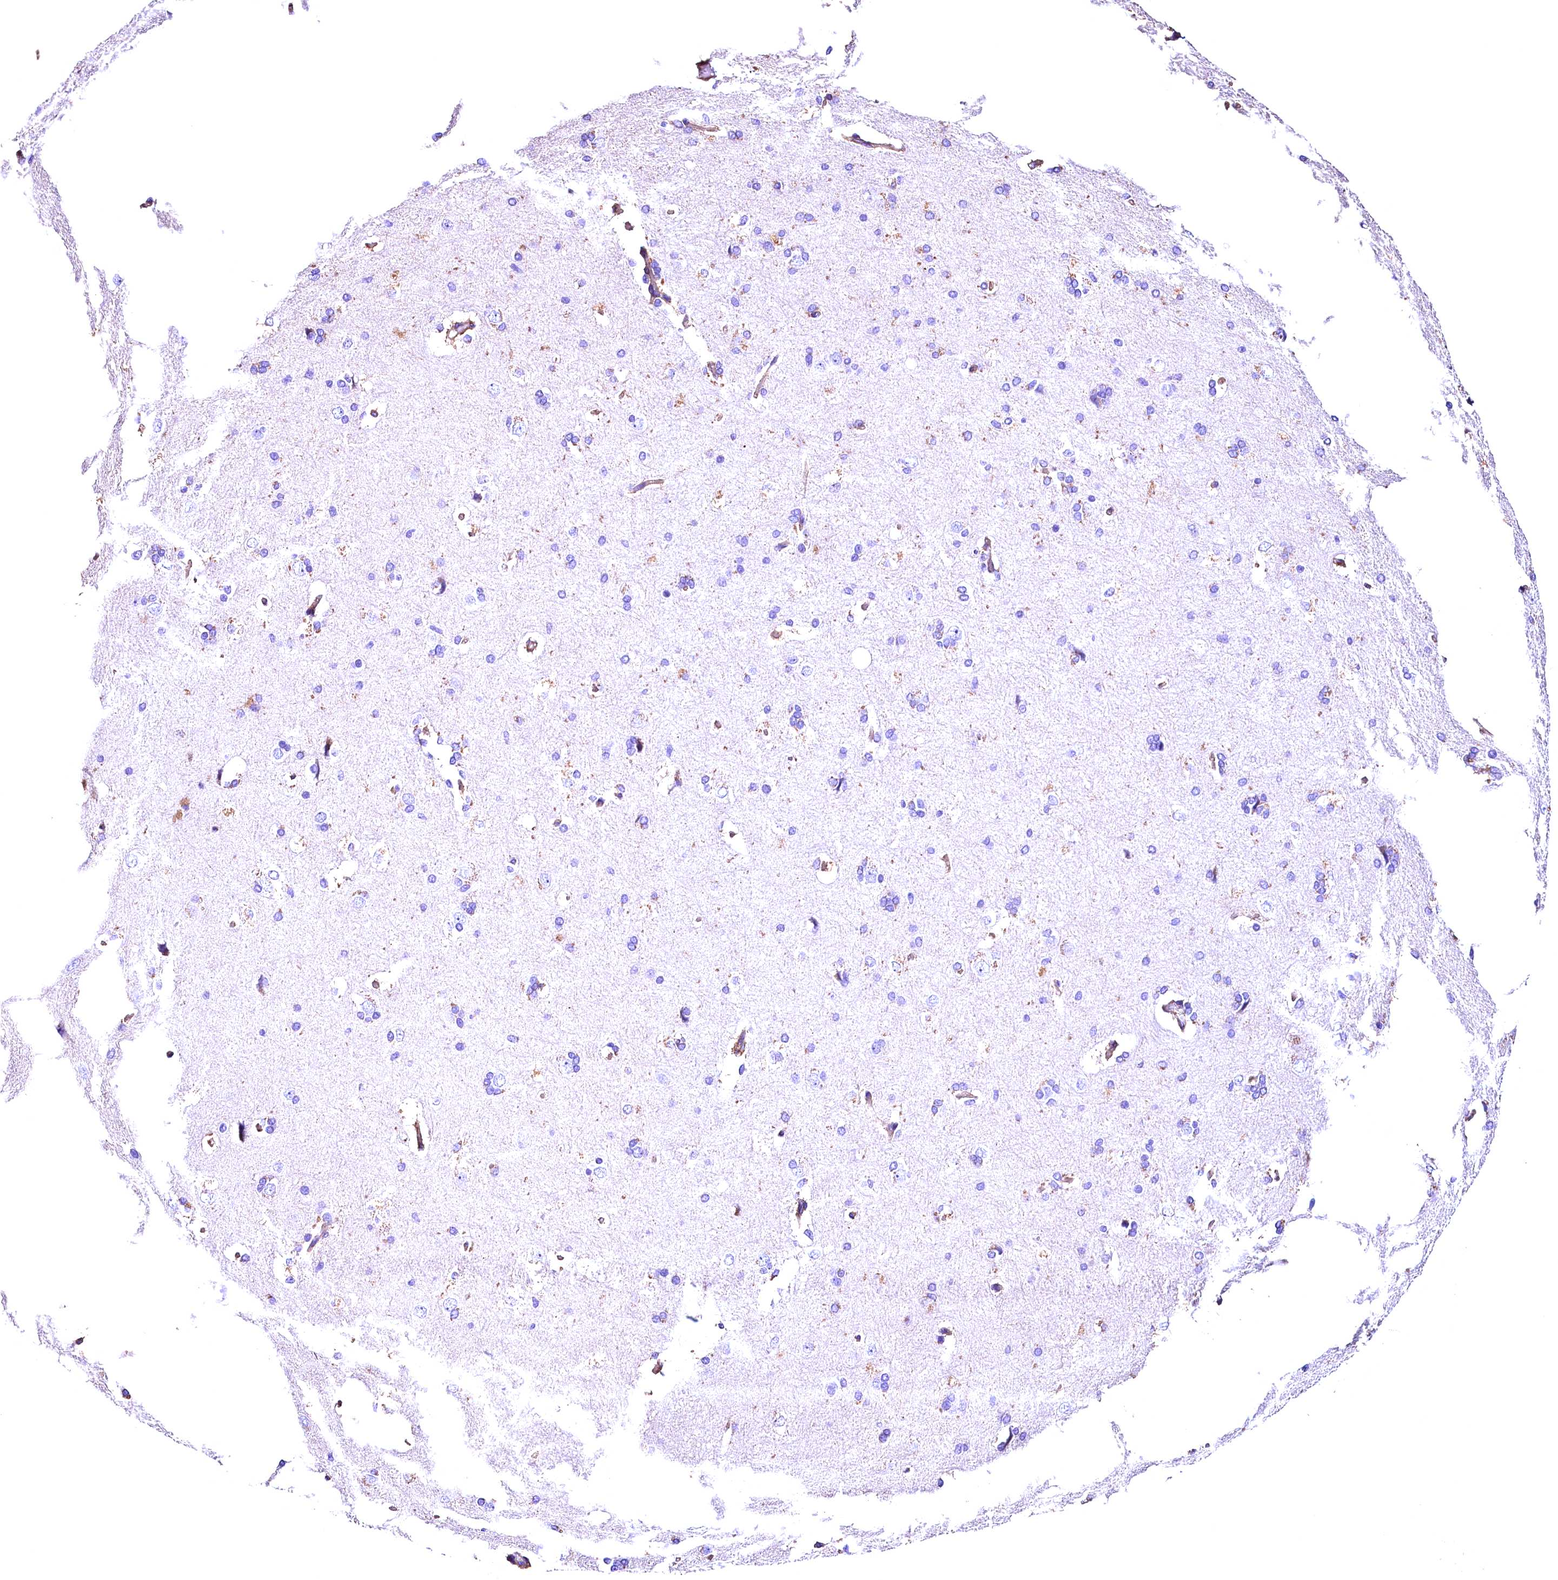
{"staining": {"intensity": "moderate", "quantity": ">75%", "location": "cytoplasmic/membranous"}, "tissue": "cerebral cortex", "cell_type": "Endothelial cells", "image_type": "normal", "snomed": [{"axis": "morphology", "description": "Normal tissue, NOS"}, {"axis": "topography", "description": "Cerebral cortex"}], "caption": "Cerebral cortex stained with a protein marker demonstrates moderate staining in endothelial cells.", "gene": "ACAA2", "patient": {"sex": "male", "age": 62}}